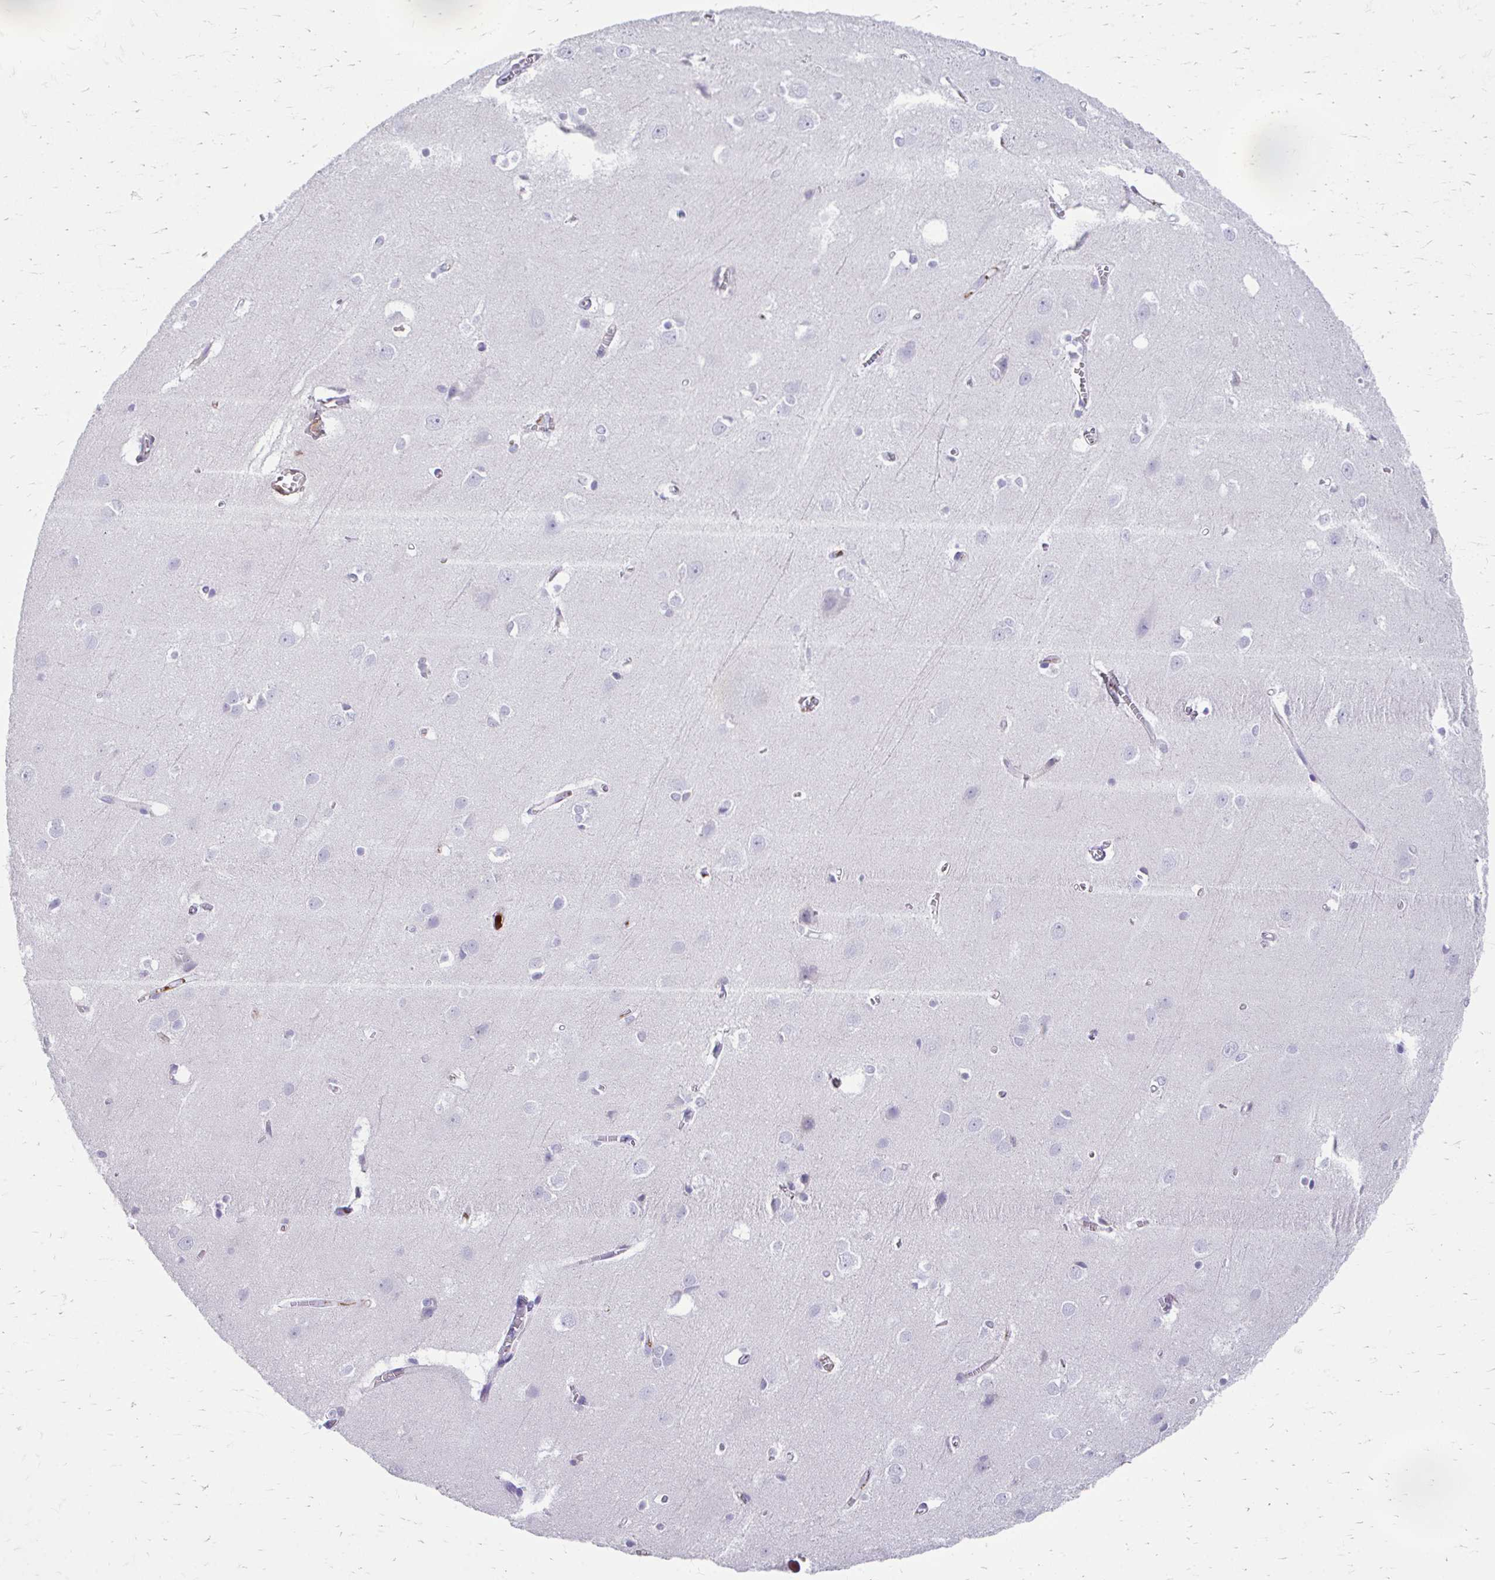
{"staining": {"intensity": "negative", "quantity": "none", "location": "none"}, "tissue": "cerebral cortex", "cell_type": "Endothelial cells", "image_type": "normal", "snomed": [{"axis": "morphology", "description": "Normal tissue, NOS"}, {"axis": "topography", "description": "Cerebral cortex"}], "caption": "DAB (3,3'-diaminobenzidine) immunohistochemical staining of unremarkable cerebral cortex shows no significant expression in endothelial cells. Nuclei are stained in blue.", "gene": "CFH", "patient": {"sex": "male", "age": 37}}